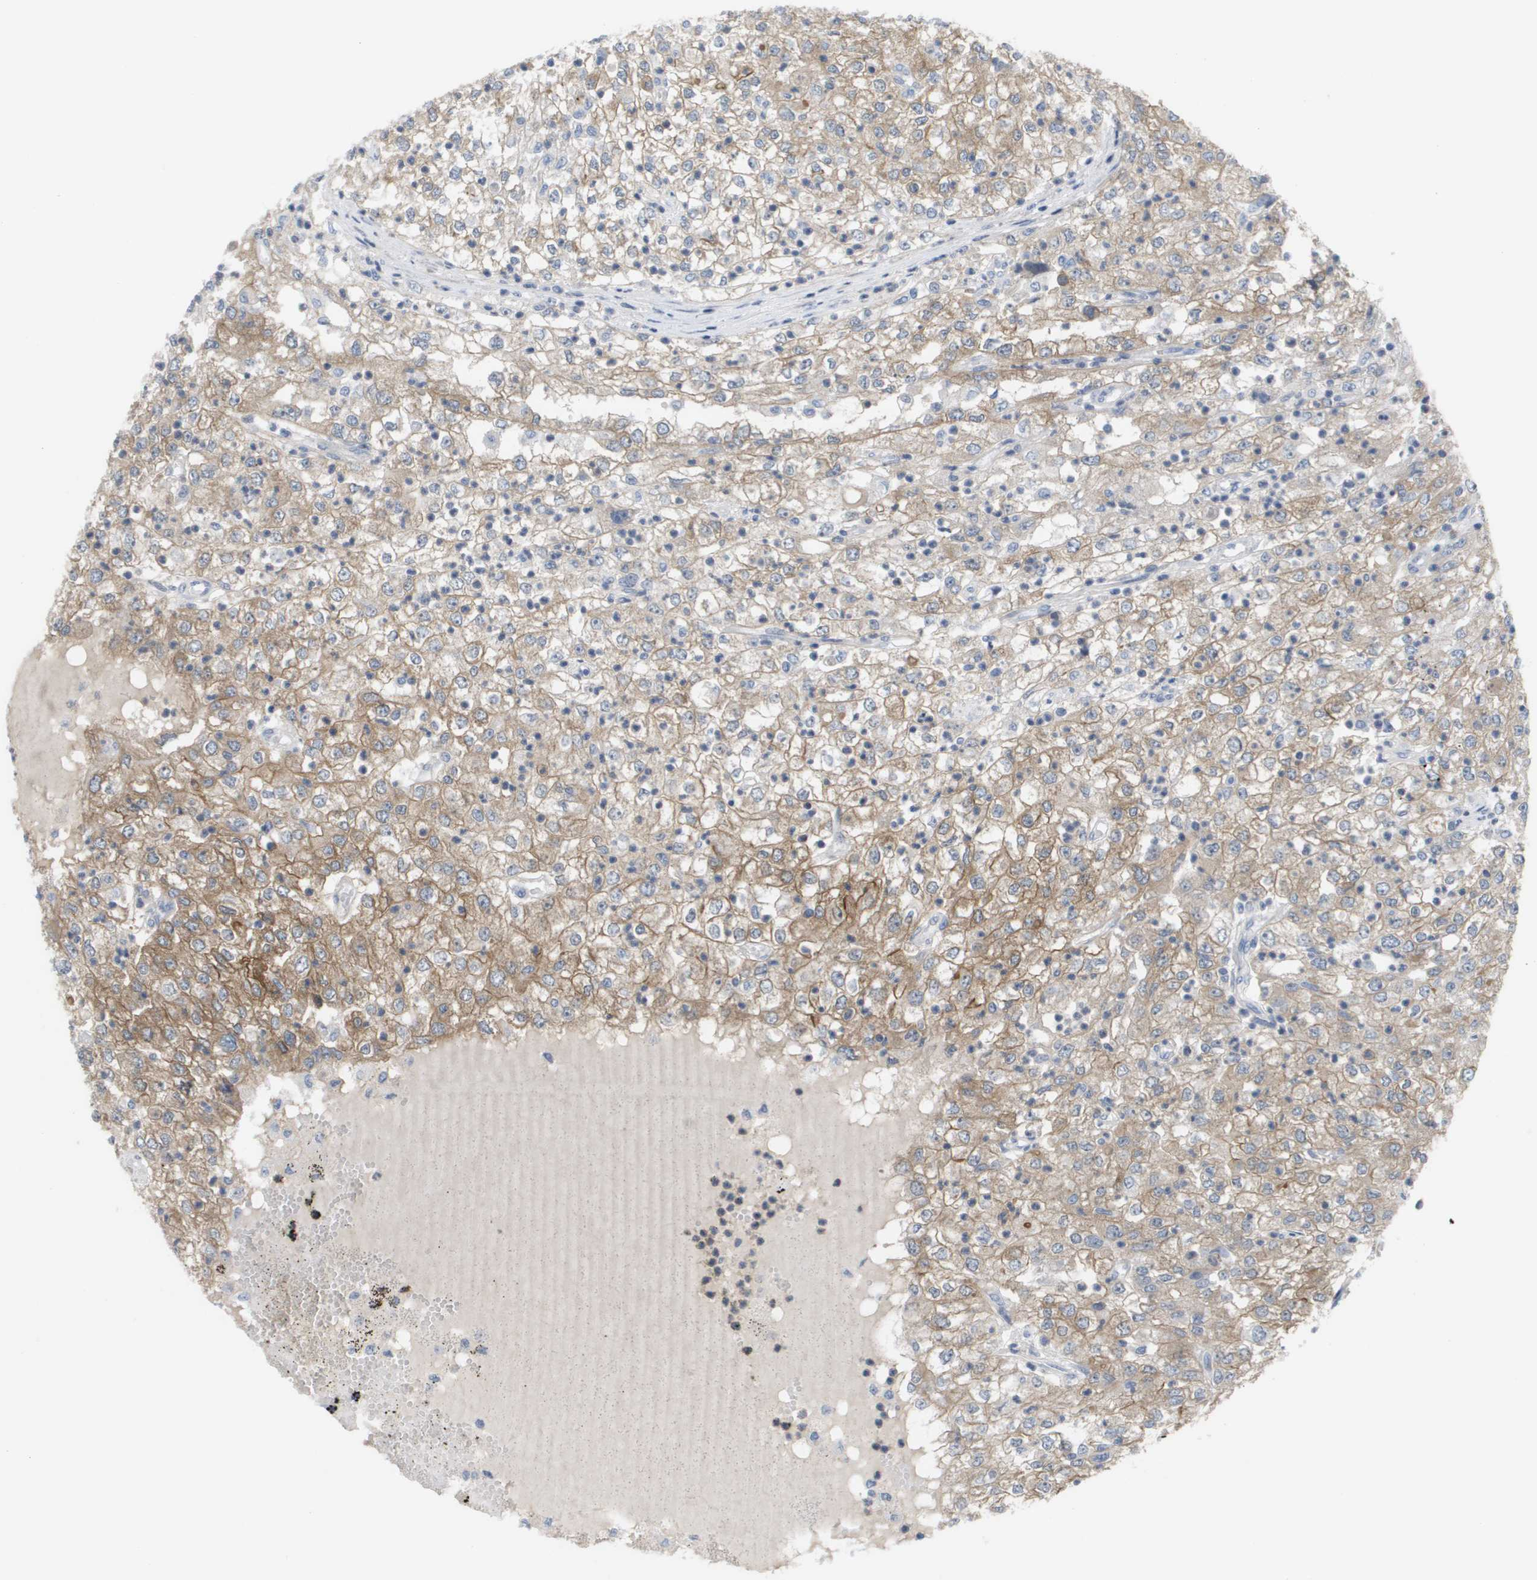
{"staining": {"intensity": "moderate", "quantity": ">75%", "location": "cytoplasmic/membranous"}, "tissue": "renal cancer", "cell_type": "Tumor cells", "image_type": "cancer", "snomed": [{"axis": "morphology", "description": "Adenocarcinoma, NOS"}, {"axis": "topography", "description": "Kidney"}], "caption": "Immunohistochemical staining of human renal cancer shows moderate cytoplasmic/membranous protein positivity in about >75% of tumor cells.", "gene": "MARCHF8", "patient": {"sex": "female", "age": 54}}